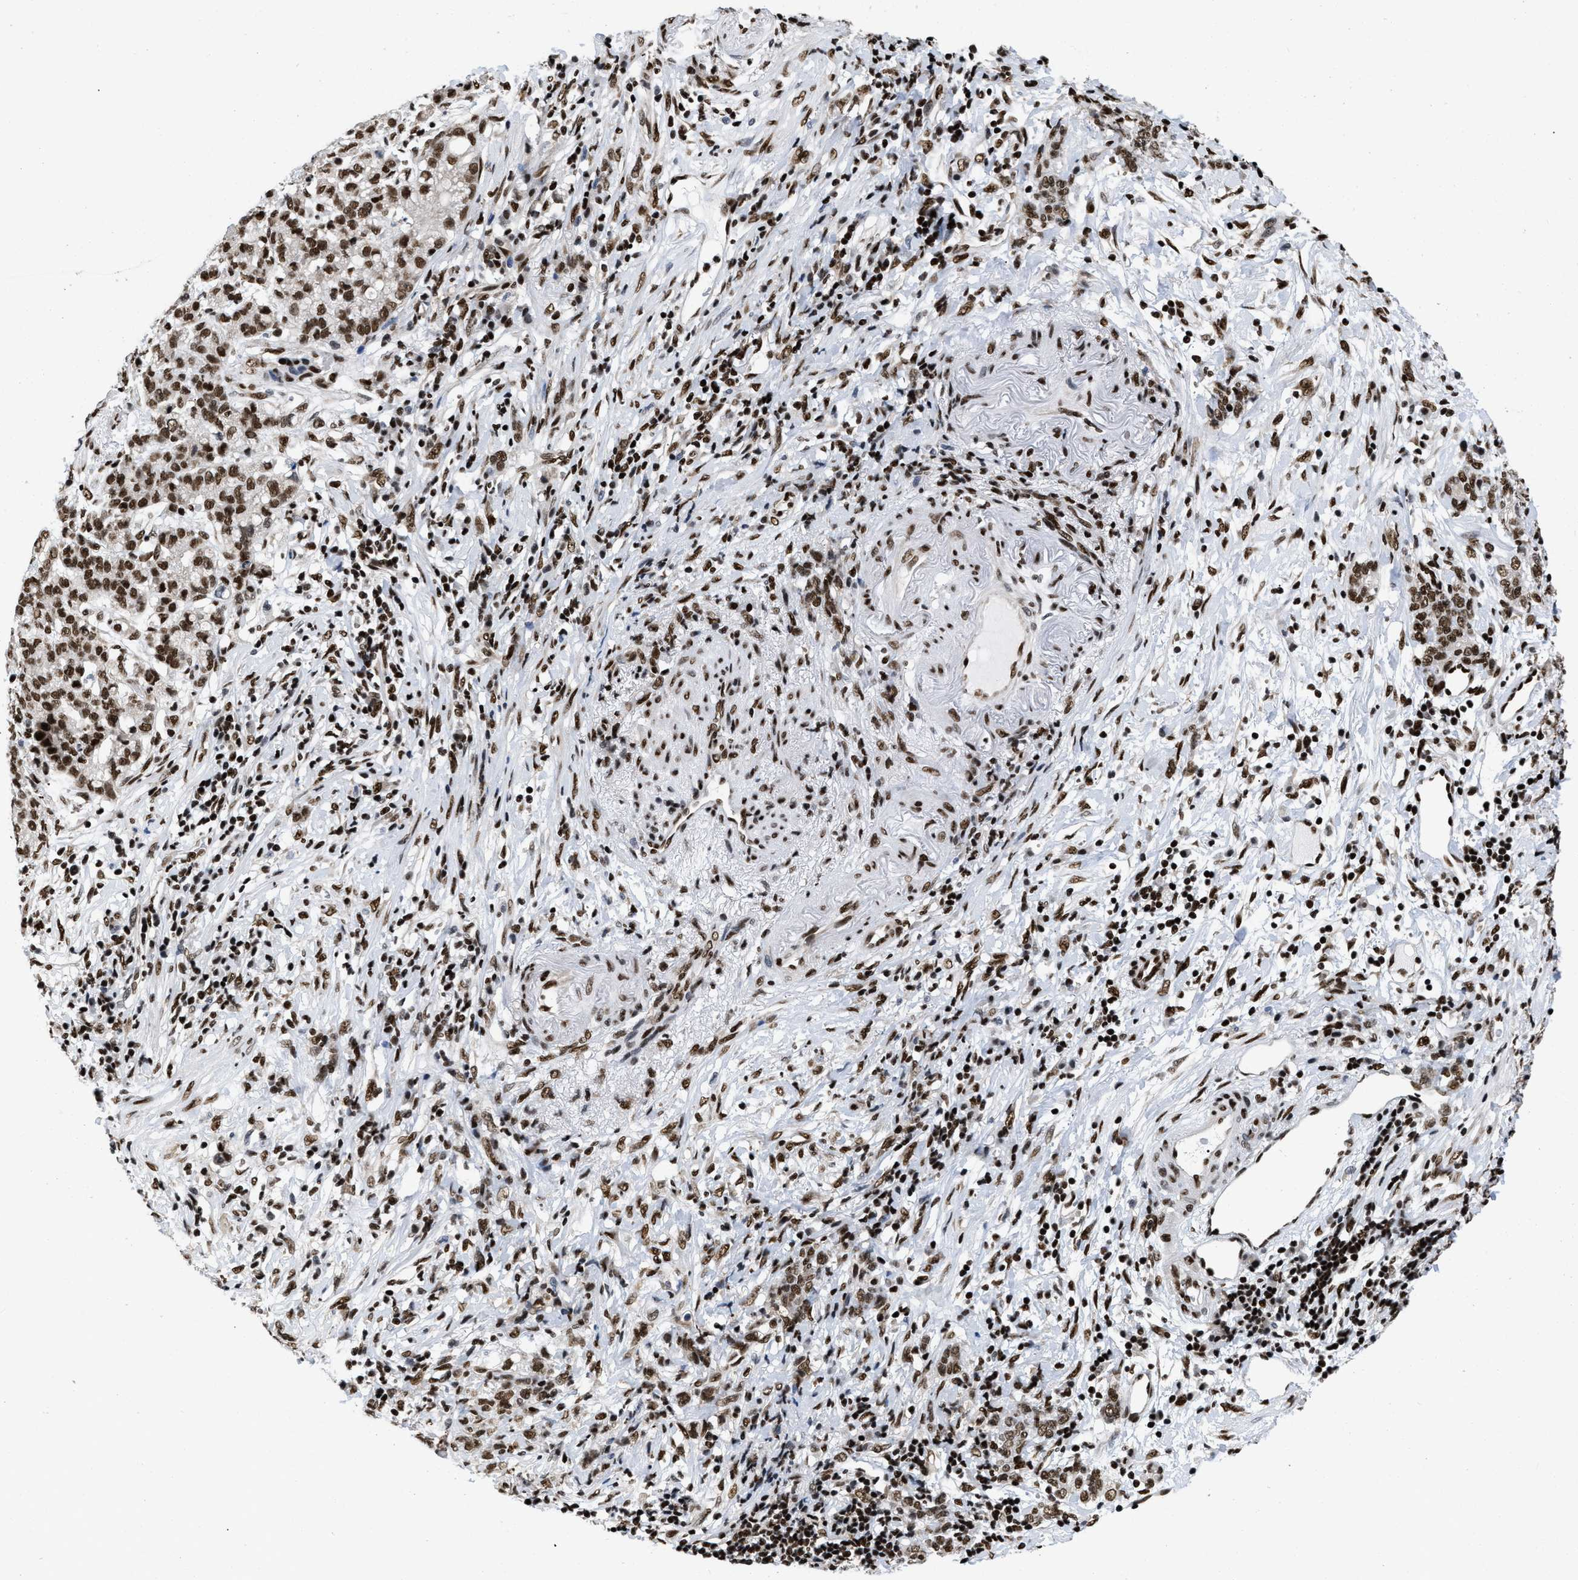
{"staining": {"intensity": "strong", "quantity": ">75%", "location": "nuclear"}, "tissue": "stomach cancer", "cell_type": "Tumor cells", "image_type": "cancer", "snomed": [{"axis": "morphology", "description": "Adenocarcinoma, NOS"}, {"axis": "topography", "description": "Stomach, lower"}], "caption": "Stomach cancer was stained to show a protein in brown. There is high levels of strong nuclear expression in approximately >75% of tumor cells.", "gene": "CREB1", "patient": {"sex": "male", "age": 88}}